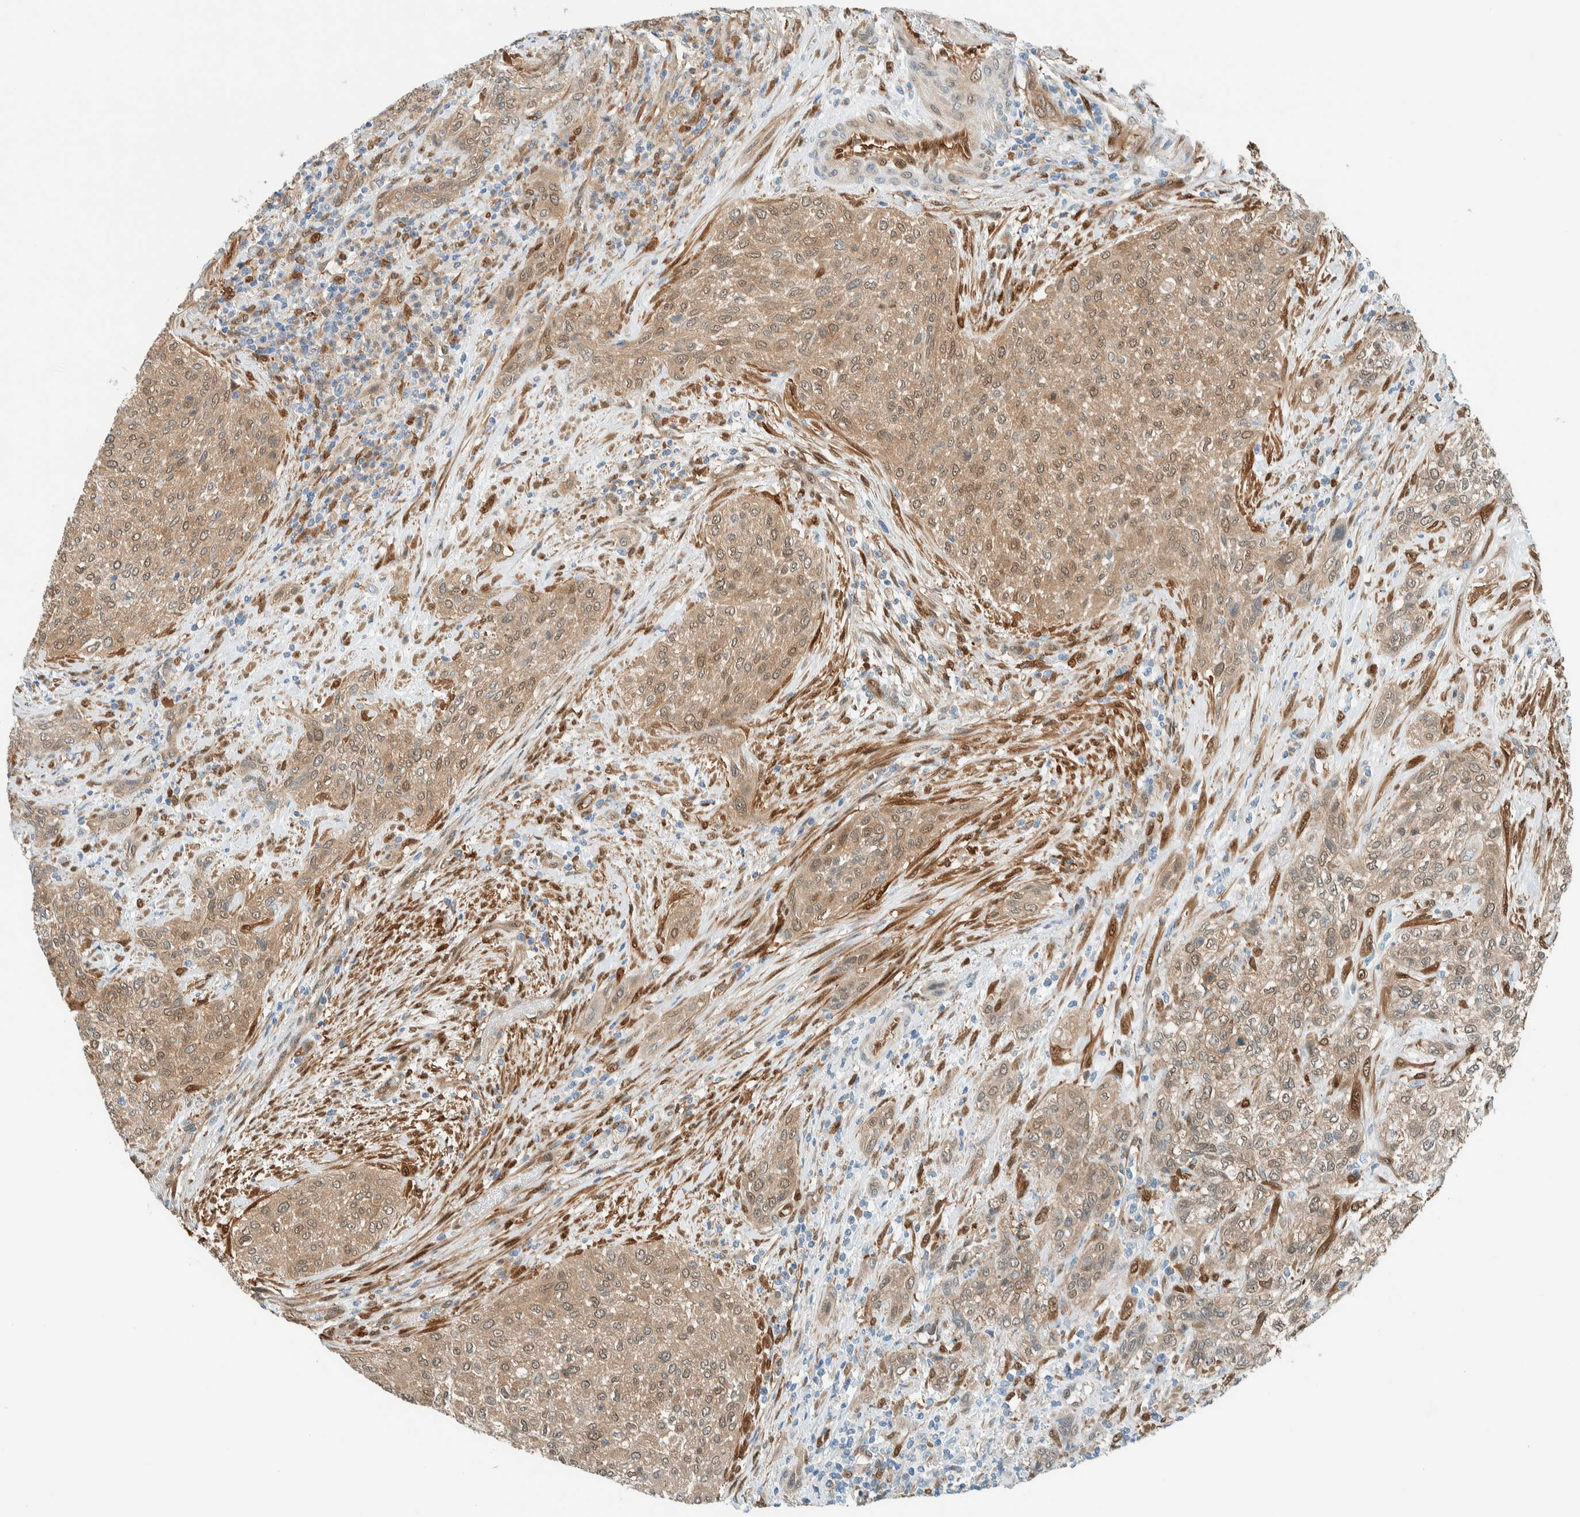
{"staining": {"intensity": "moderate", "quantity": ">75%", "location": "cytoplasmic/membranous,nuclear"}, "tissue": "urothelial cancer", "cell_type": "Tumor cells", "image_type": "cancer", "snomed": [{"axis": "morphology", "description": "Urothelial carcinoma, Low grade"}, {"axis": "morphology", "description": "Urothelial carcinoma, High grade"}, {"axis": "topography", "description": "Urinary bladder"}], "caption": "A micrograph showing moderate cytoplasmic/membranous and nuclear positivity in about >75% of tumor cells in high-grade urothelial carcinoma, as visualized by brown immunohistochemical staining.", "gene": "NXN", "patient": {"sex": "male", "age": 35}}